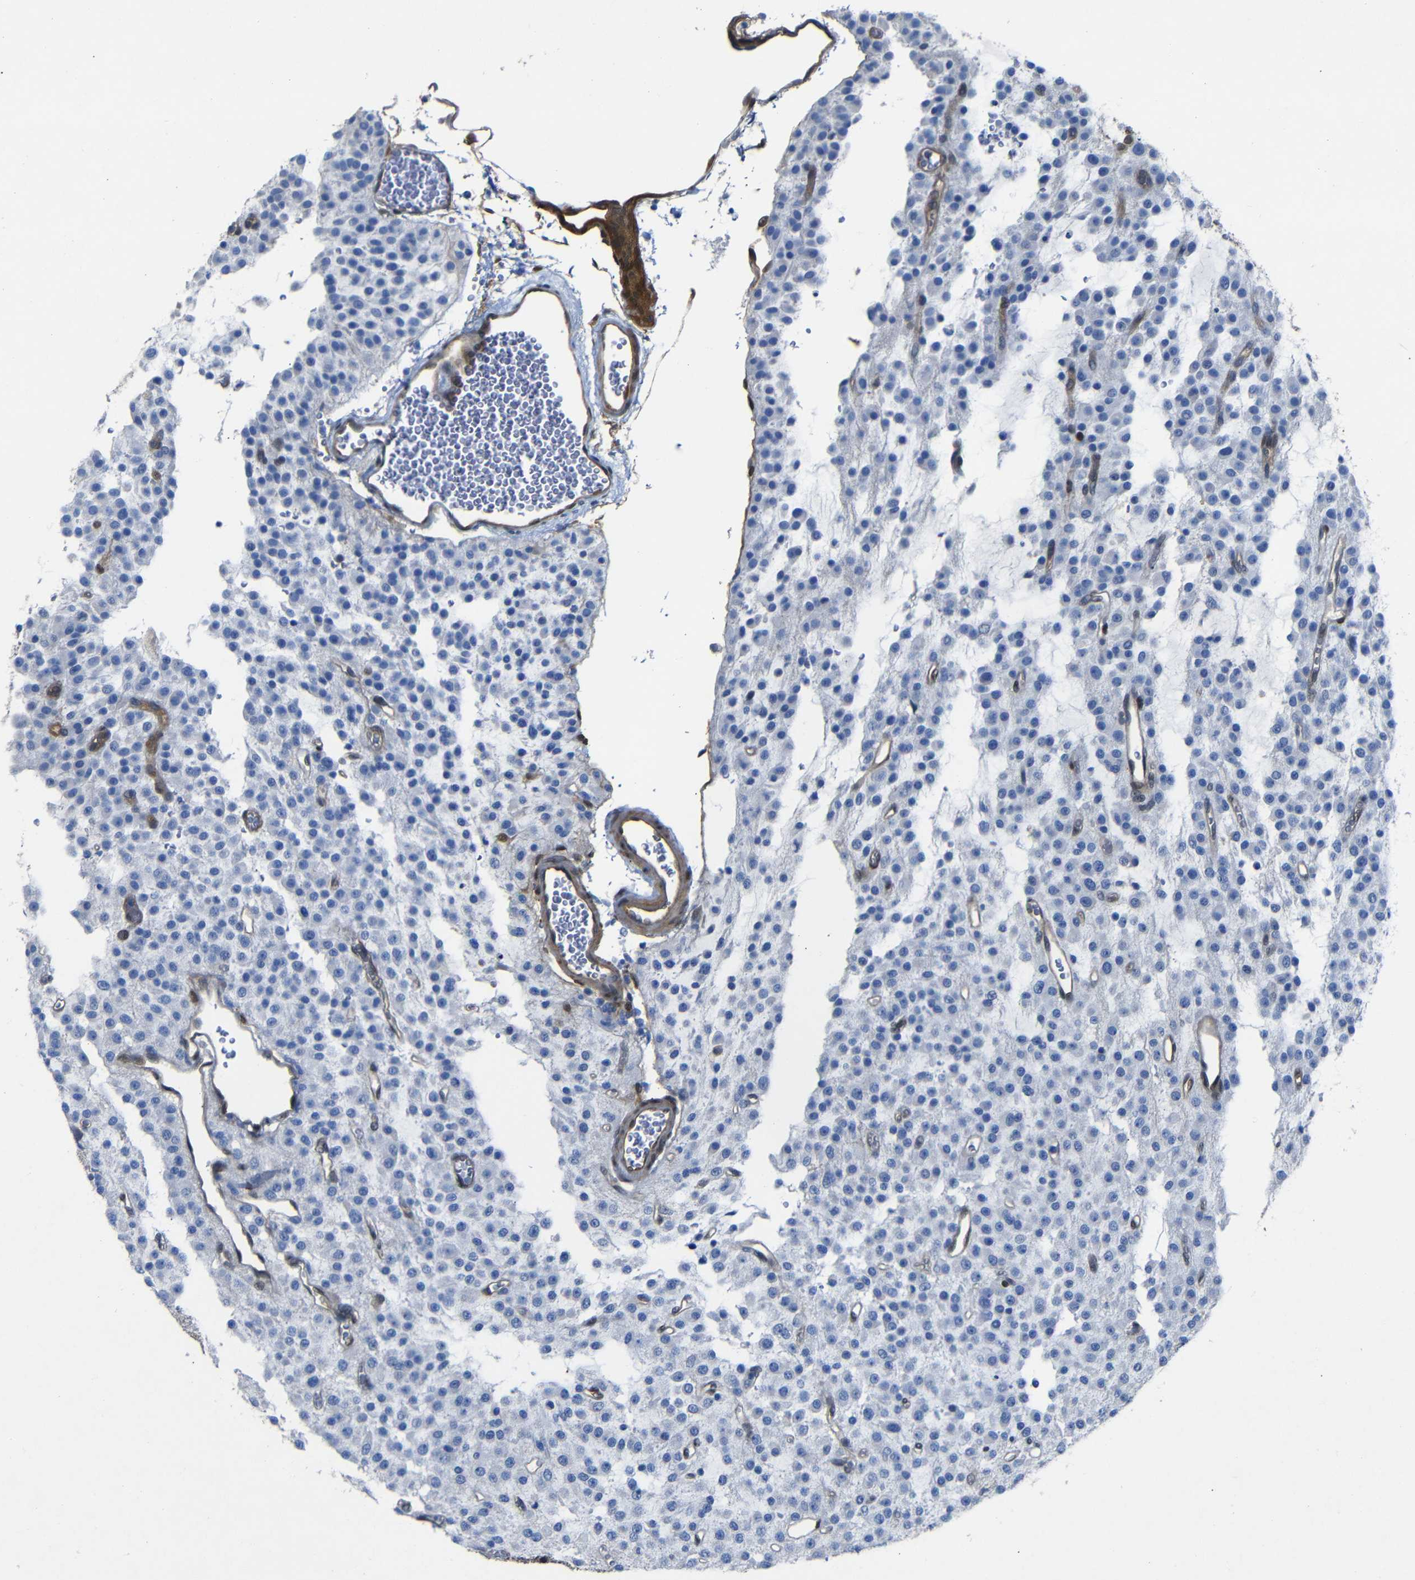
{"staining": {"intensity": "negative", "quantity": "none", "location": "none"}, "tissue": "glioma", "cell_type": "Tumor cells", "image_type": "cancer", "snomed": [{"axis": "morphology", "description": "Glioma, malignant, Low grade"}, {"axis": "topography", "description": "Brain"}], "caption": "Immunohistochemical staining of malignant glioma (low-grade) displays no significant positivity in tumor cells.", "gene": "YAP1", "patient": {"sex": "male", "age": 38}}